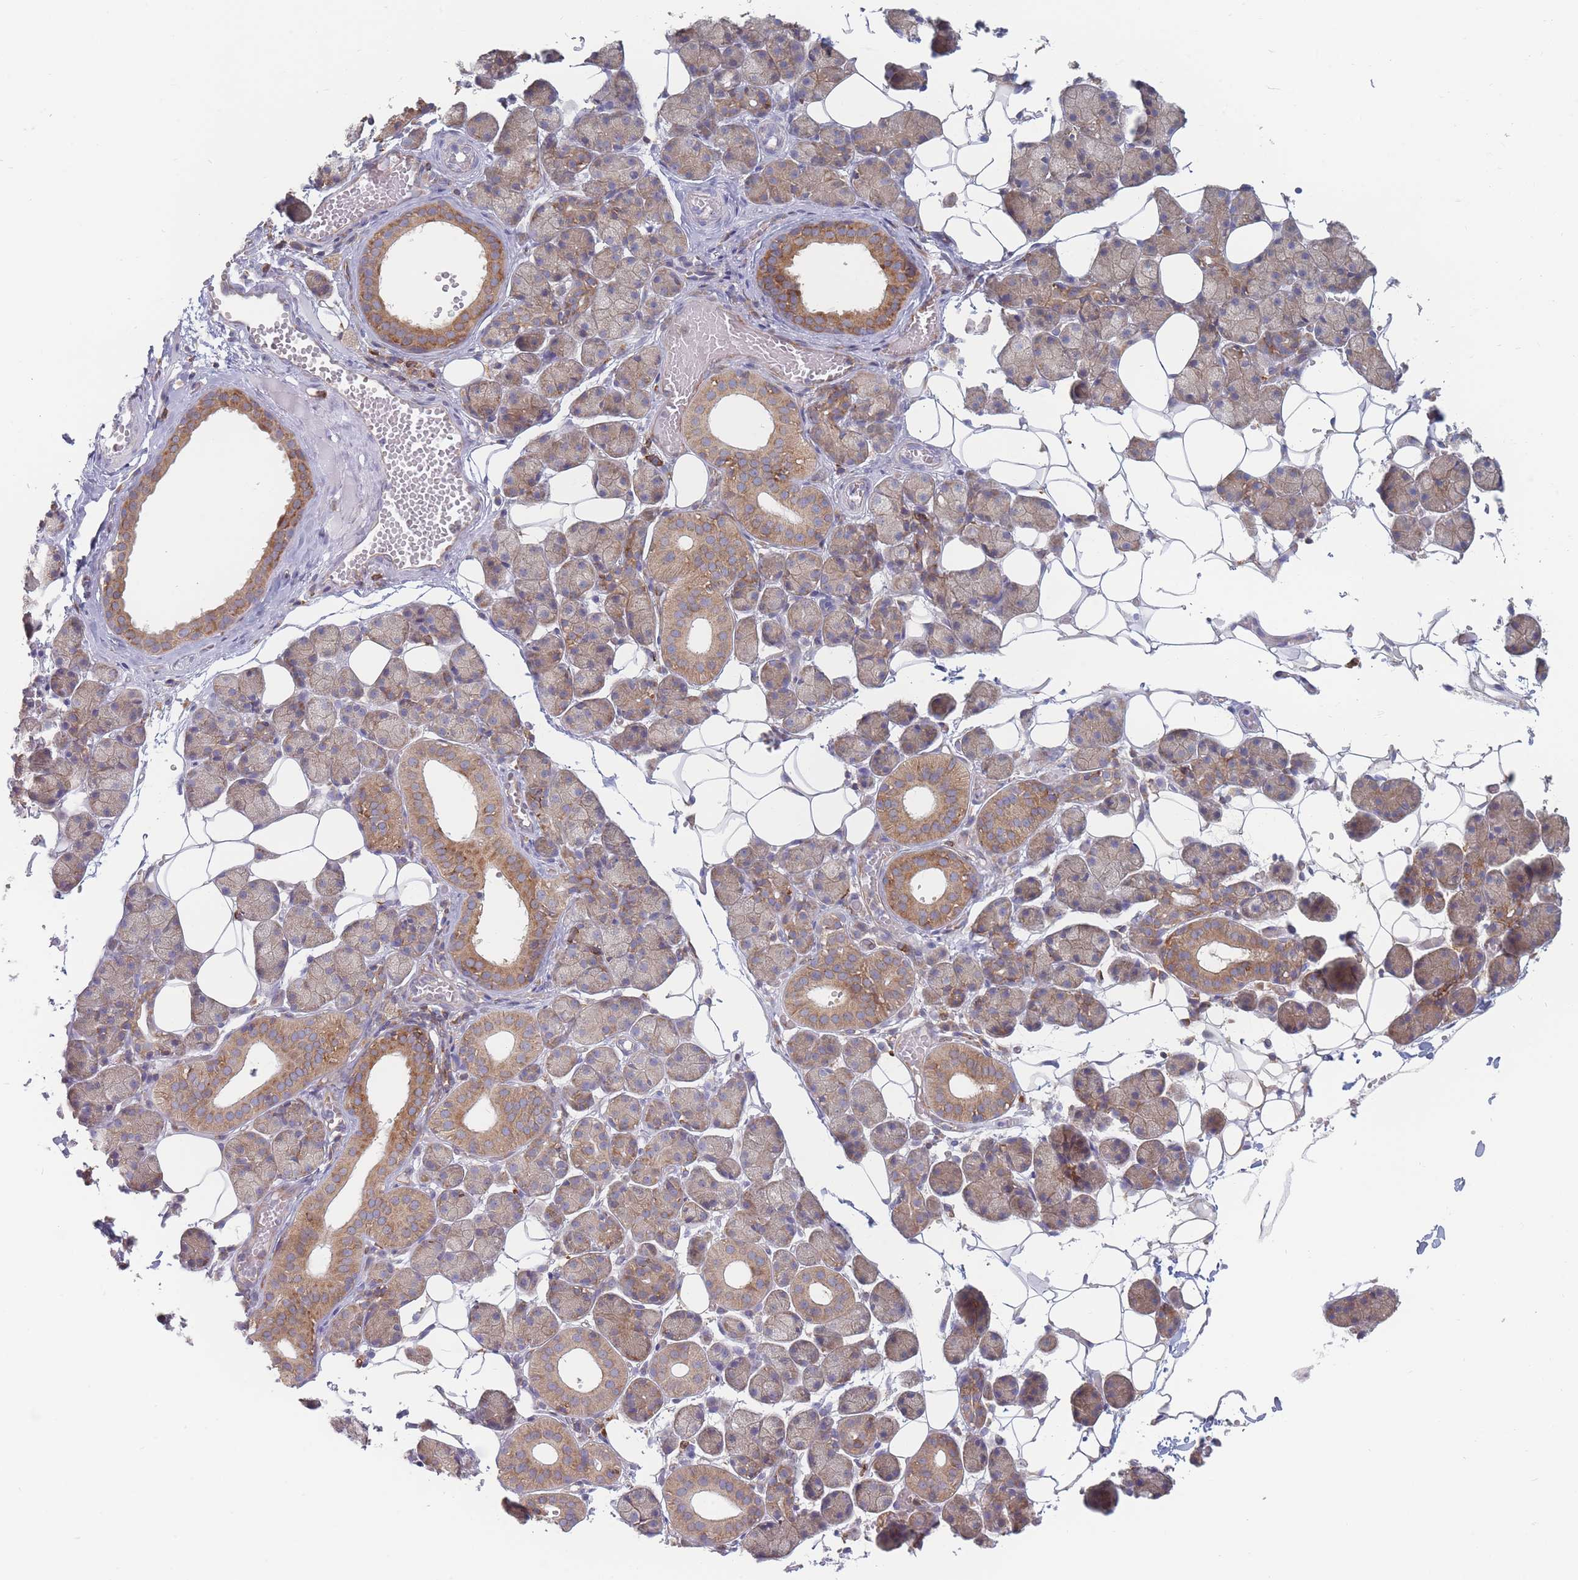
{"staining": {"intensity": "moderate", "quantity": "25%-75%", "location": "cytoplasmic/membranous"}, "tissue": "salivary gland", "cell_type": "Glandular cells", "image_type": "normal", "snomed": [{"axis": "morphology", "description": "Normal tissue, NOS"}, {"axis": "topography", "description": "Salivary gland"}], "caption": "Immunohistochemical staining of unremarkable human salivary gland displays 25%-75% levels of moderate cytoplasmic/membranous protein expression in approximately 25%-75% of glandular cells.", "gene": "MAP1S", "patient": {"sex": "female", "age": 33}}